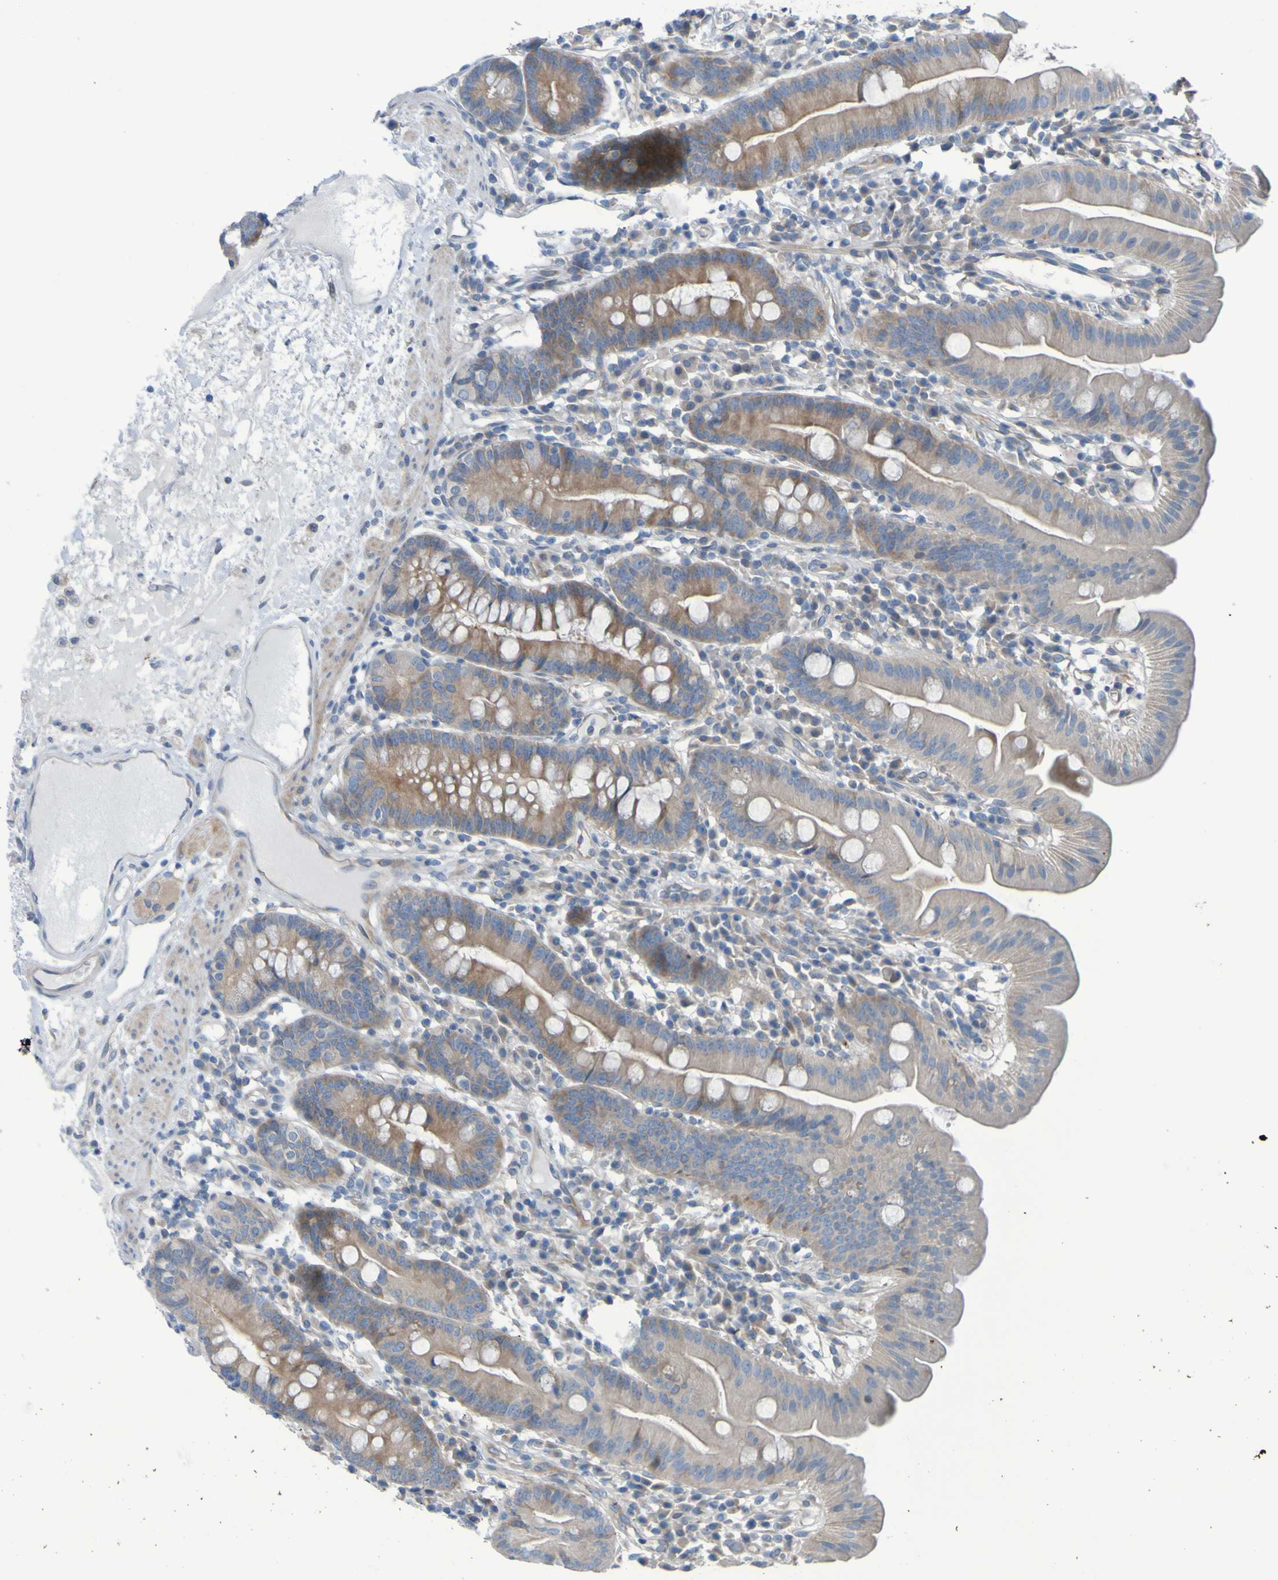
{"staining": {"intensity": "moderate", "quantity": ">75%", "location": "cytoplasmic/membranous"}, "tissue": "duodenum", "cell_type": "Glandular cells", "image_type": "normal", "snomed": [{"axis": "morphology", "description": "Normal tissue, NOS"}, {"axis": "topography", "description": "Duodenum"}], "caption": "A high-resolution photomicrograph shows immunohistochemistry staining of unremarkable duodenum, which displays moderate cytoplasmic/membranous positivity in about >75% of glandular cells.", "gene": "NPRL3", "patient": {"sex": "male", "age": 50}}